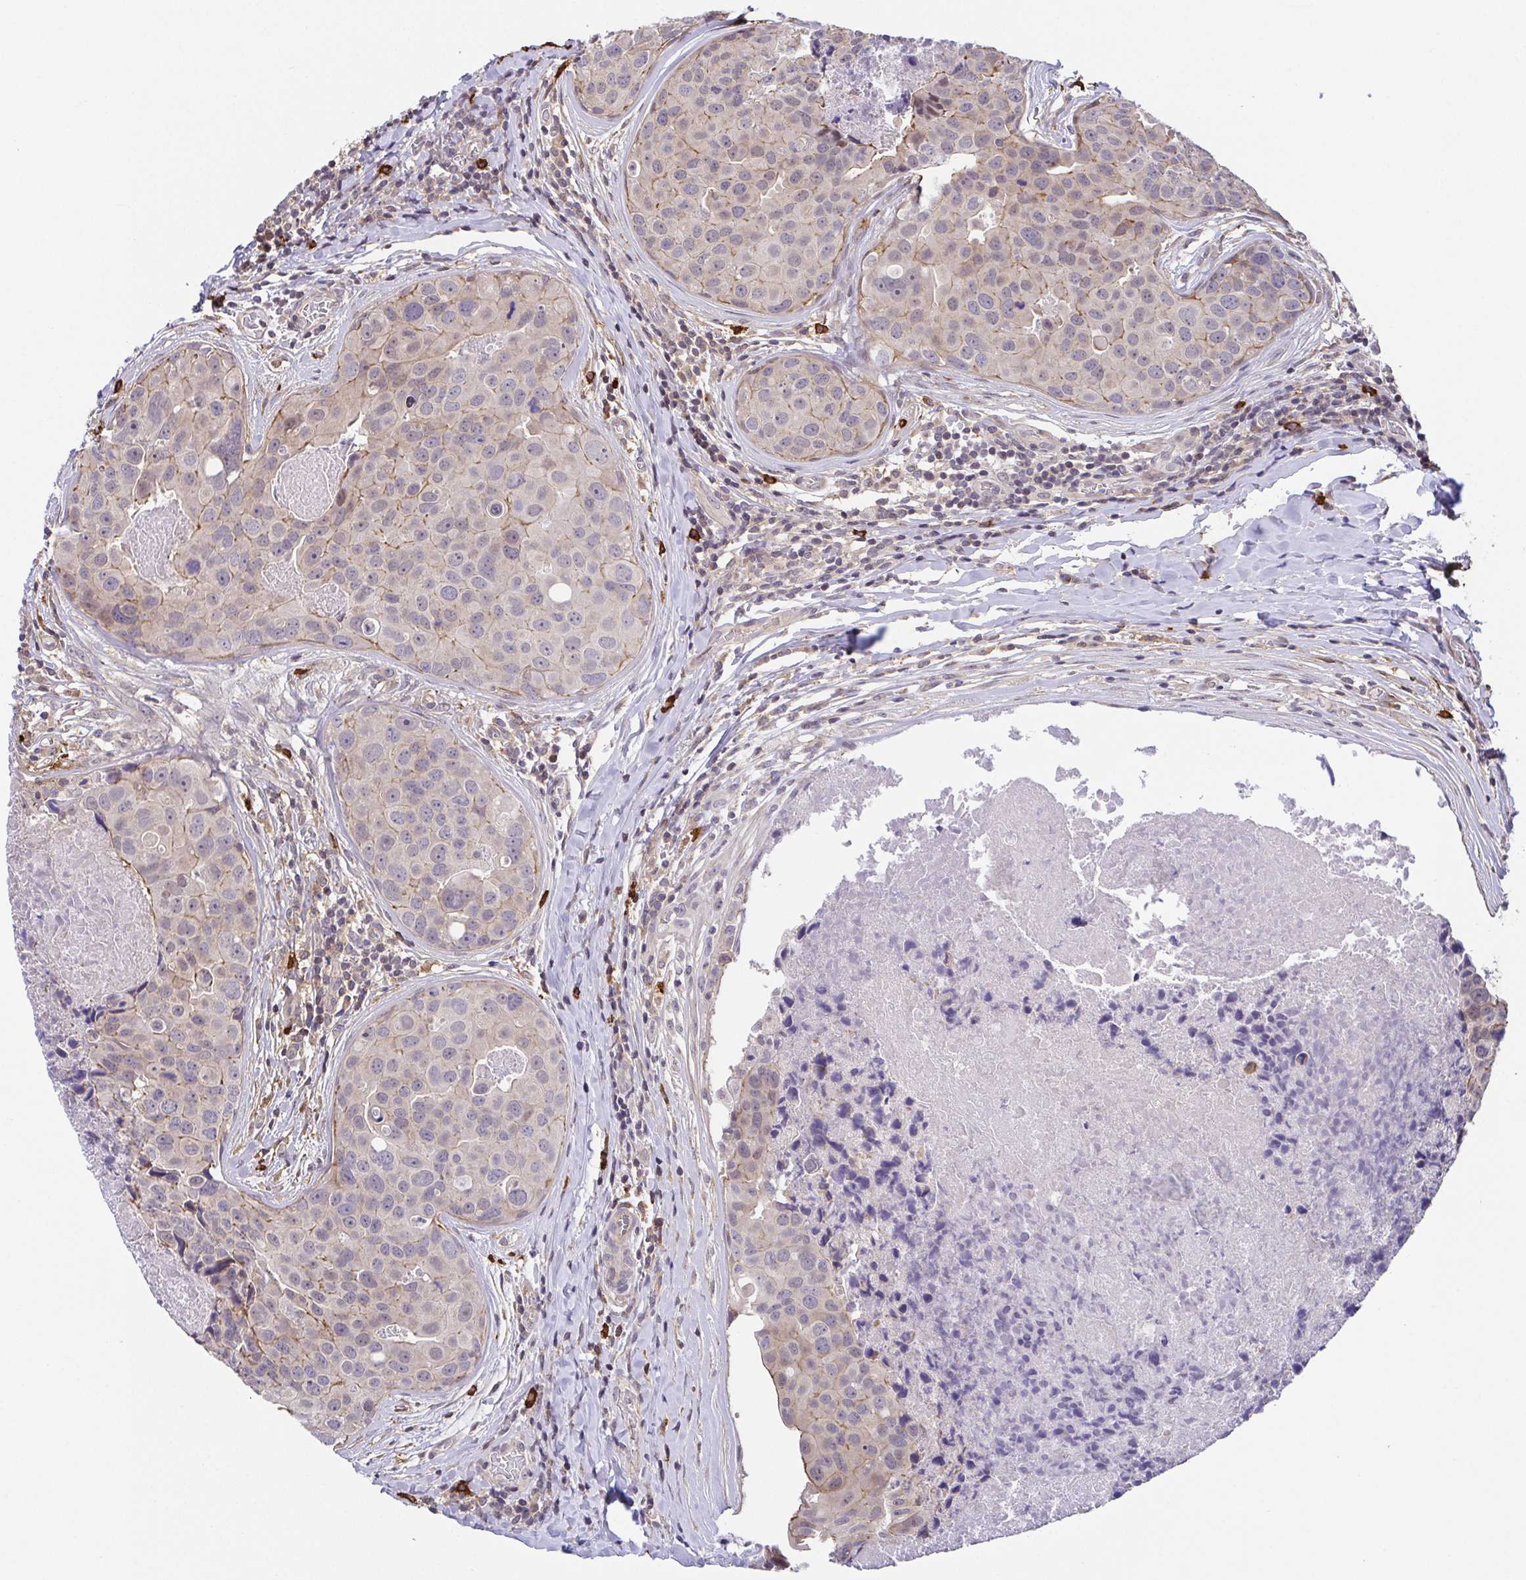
{"staining": {"intensity": "weak", "quantity": "<25%", "location": "cytoplasmic/membranous"}, "tissue": "breast cancer", "cell_type": "Tumor cells", "image_type": "cancer", "snomed": [{"axis": "morphology", "description": "Duct carcinoma"}, {"axis": "topography", "description": "Breast"}], "caption": "IHC photomicrograph of neoplastic tissue: human breast cancer stained with DAB exhibits no significant protein staining in tumor cells.", "gene": "PREPL", "patient": {"sex": "female", "age": 24}}